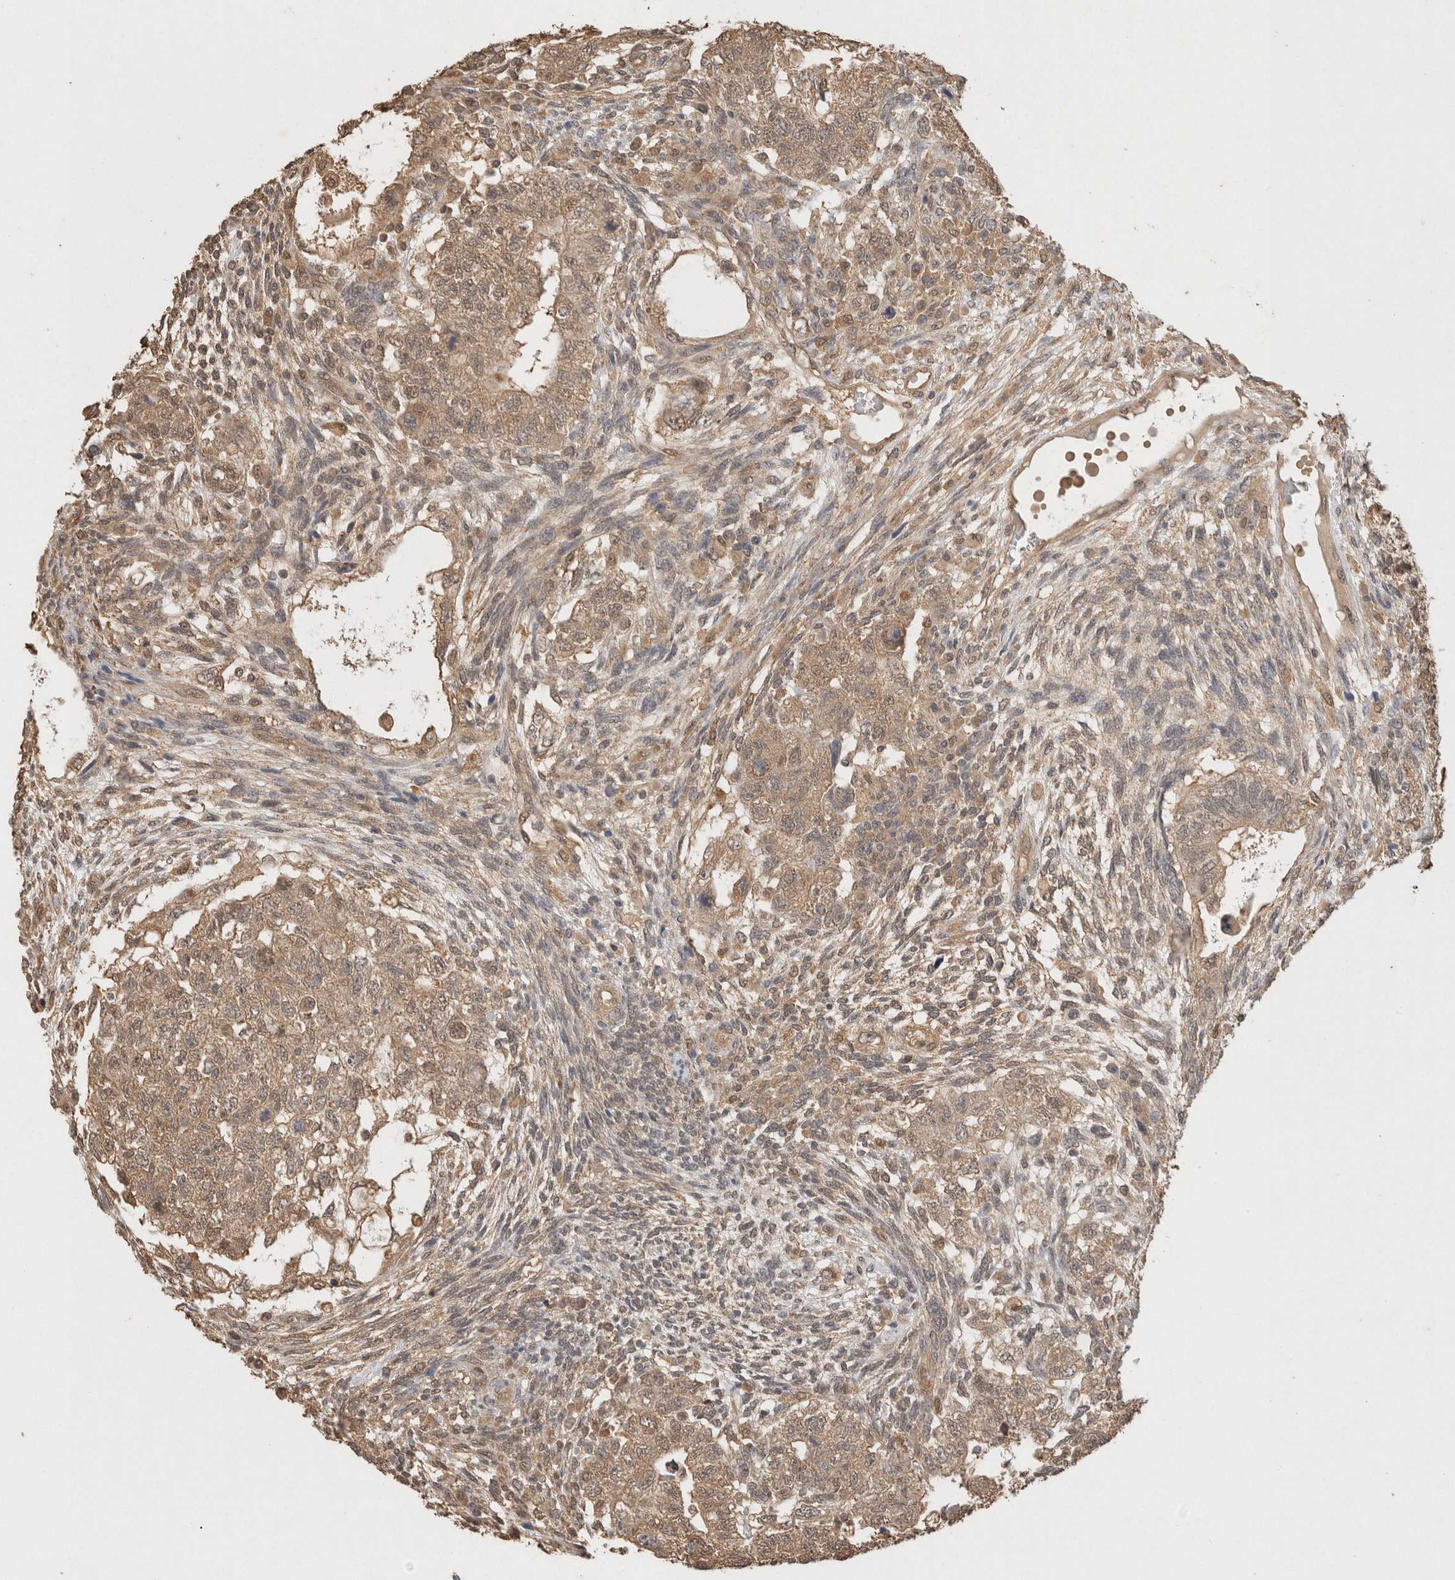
{"staining": {"intensity": "moderate", "quantity": ">75%", "location": "cytoplasmic/membranous,nuclear"}, "tissue": "testis cancer", "cell_type": "Tumor cells", "image_type": "cancer", "snomed": [{"axis": "morphology", "description": "Normal tissue, NOS"}, {"axis": "morphology", "description": "Carcinoma, Embryonal, NOS"}, {"axis": "topography", "description": "Testis"}], "caption": "The micrograph reveals immunohistochemical staining of testis cancer. There is moderate cytoplasmic/membranous and nuclear staining is identified in approximately >75% of tumor cells.", "gene": "YWHAH", "patient": {"sex": "male", "age": 36}}